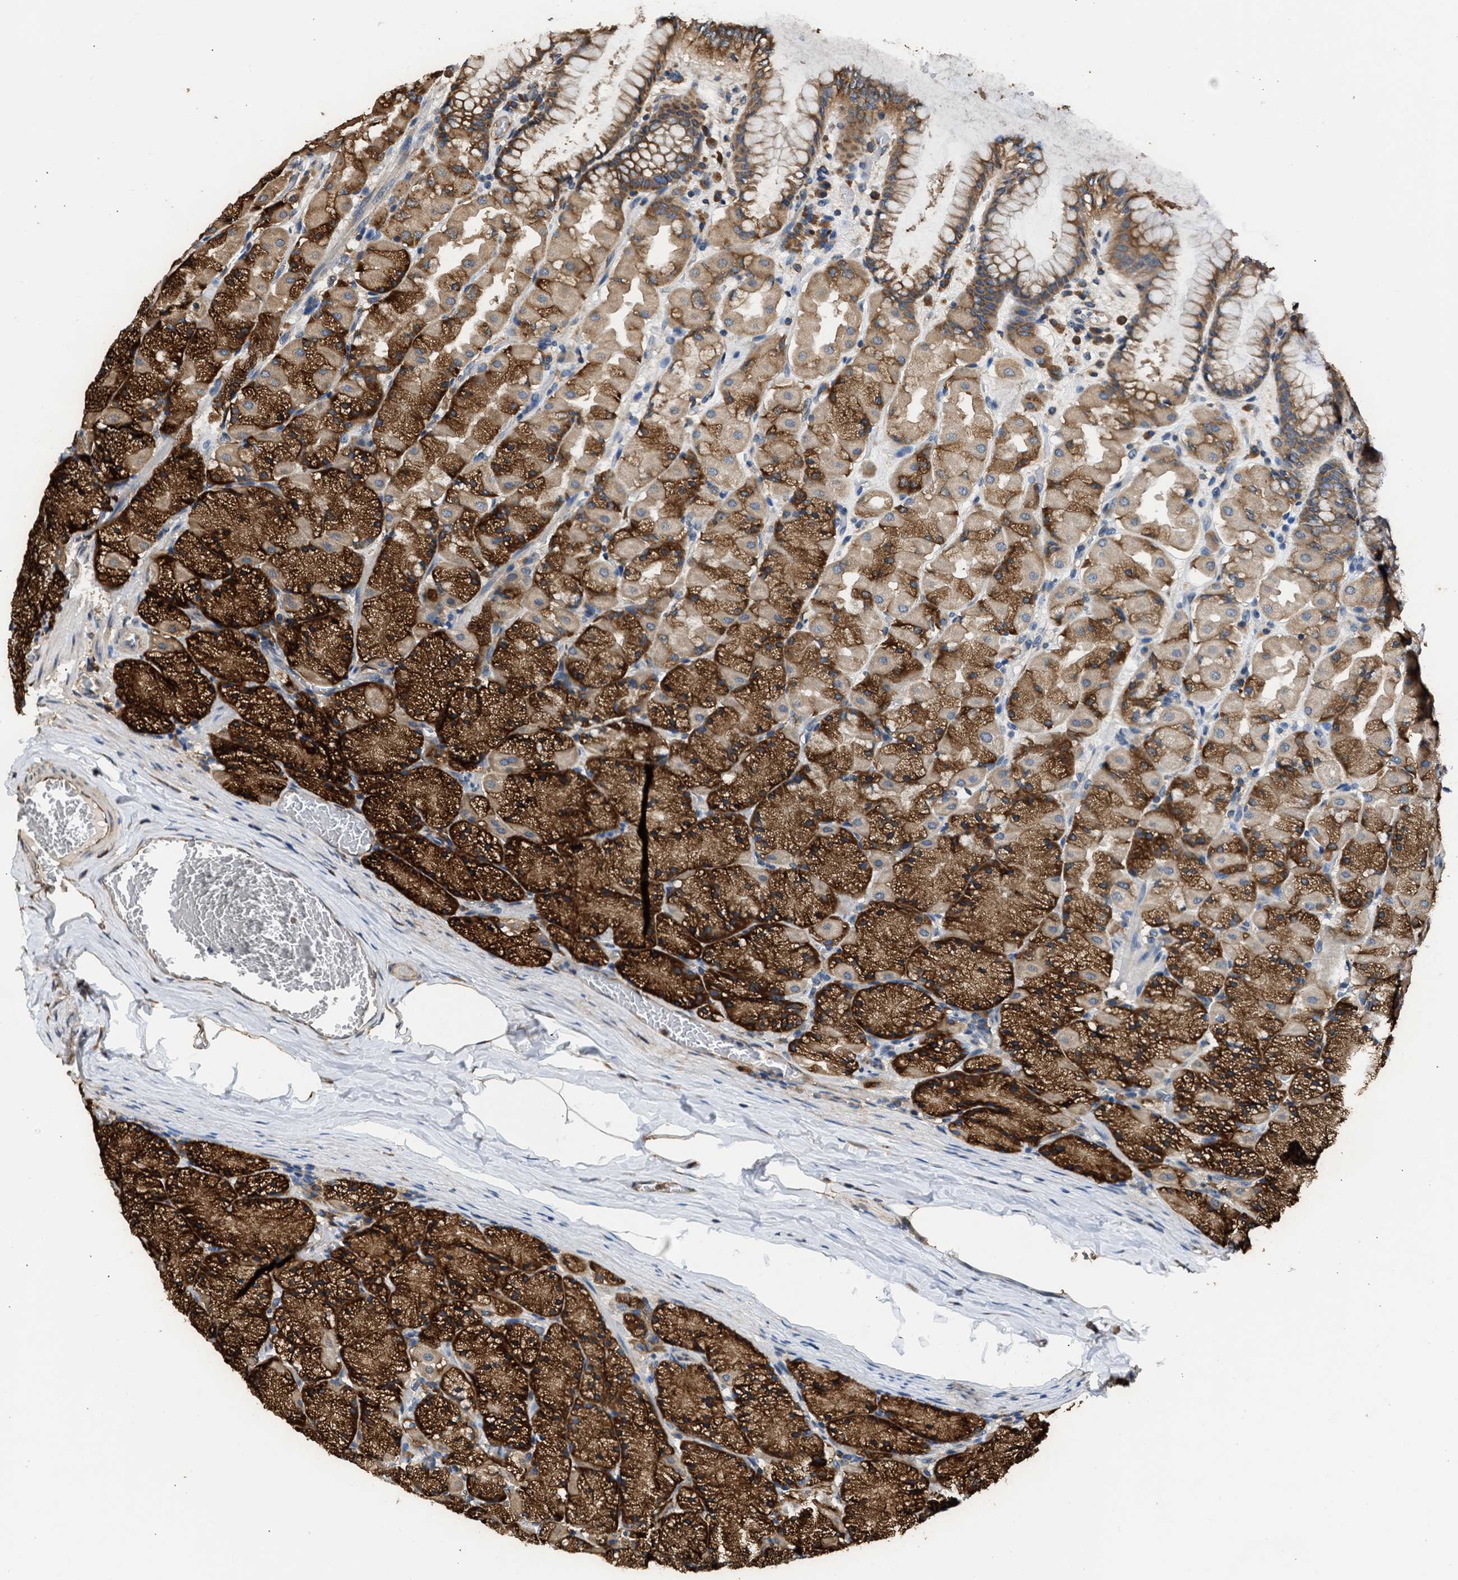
{"staining": {"intensity": "strong", "quantity": ">75%", "location": "cytoplasmic/membranous"}, "tissue": "stomach", "cell_type": "Glandular cells", "image_type": "normal", "snomed": [{"axis": "morphology", "description": "Normal tissue, NOS"}, {"axis": "topography", "description": "Stomach, upper"}], "caption": "IHC staining of benign stomach, which demonstrates high levels of strong cytoplasmic/membranous expression in approximately >75% of glandular cells indicating strong cytoplasmic/membranous protein positivity. The staining was performed using DAB (brown) for protein detection and nuclei were counterstained in hematoxylin (blue).", "gene": "SLC36A4", "patient": {"sex": "female", "age": 56}}